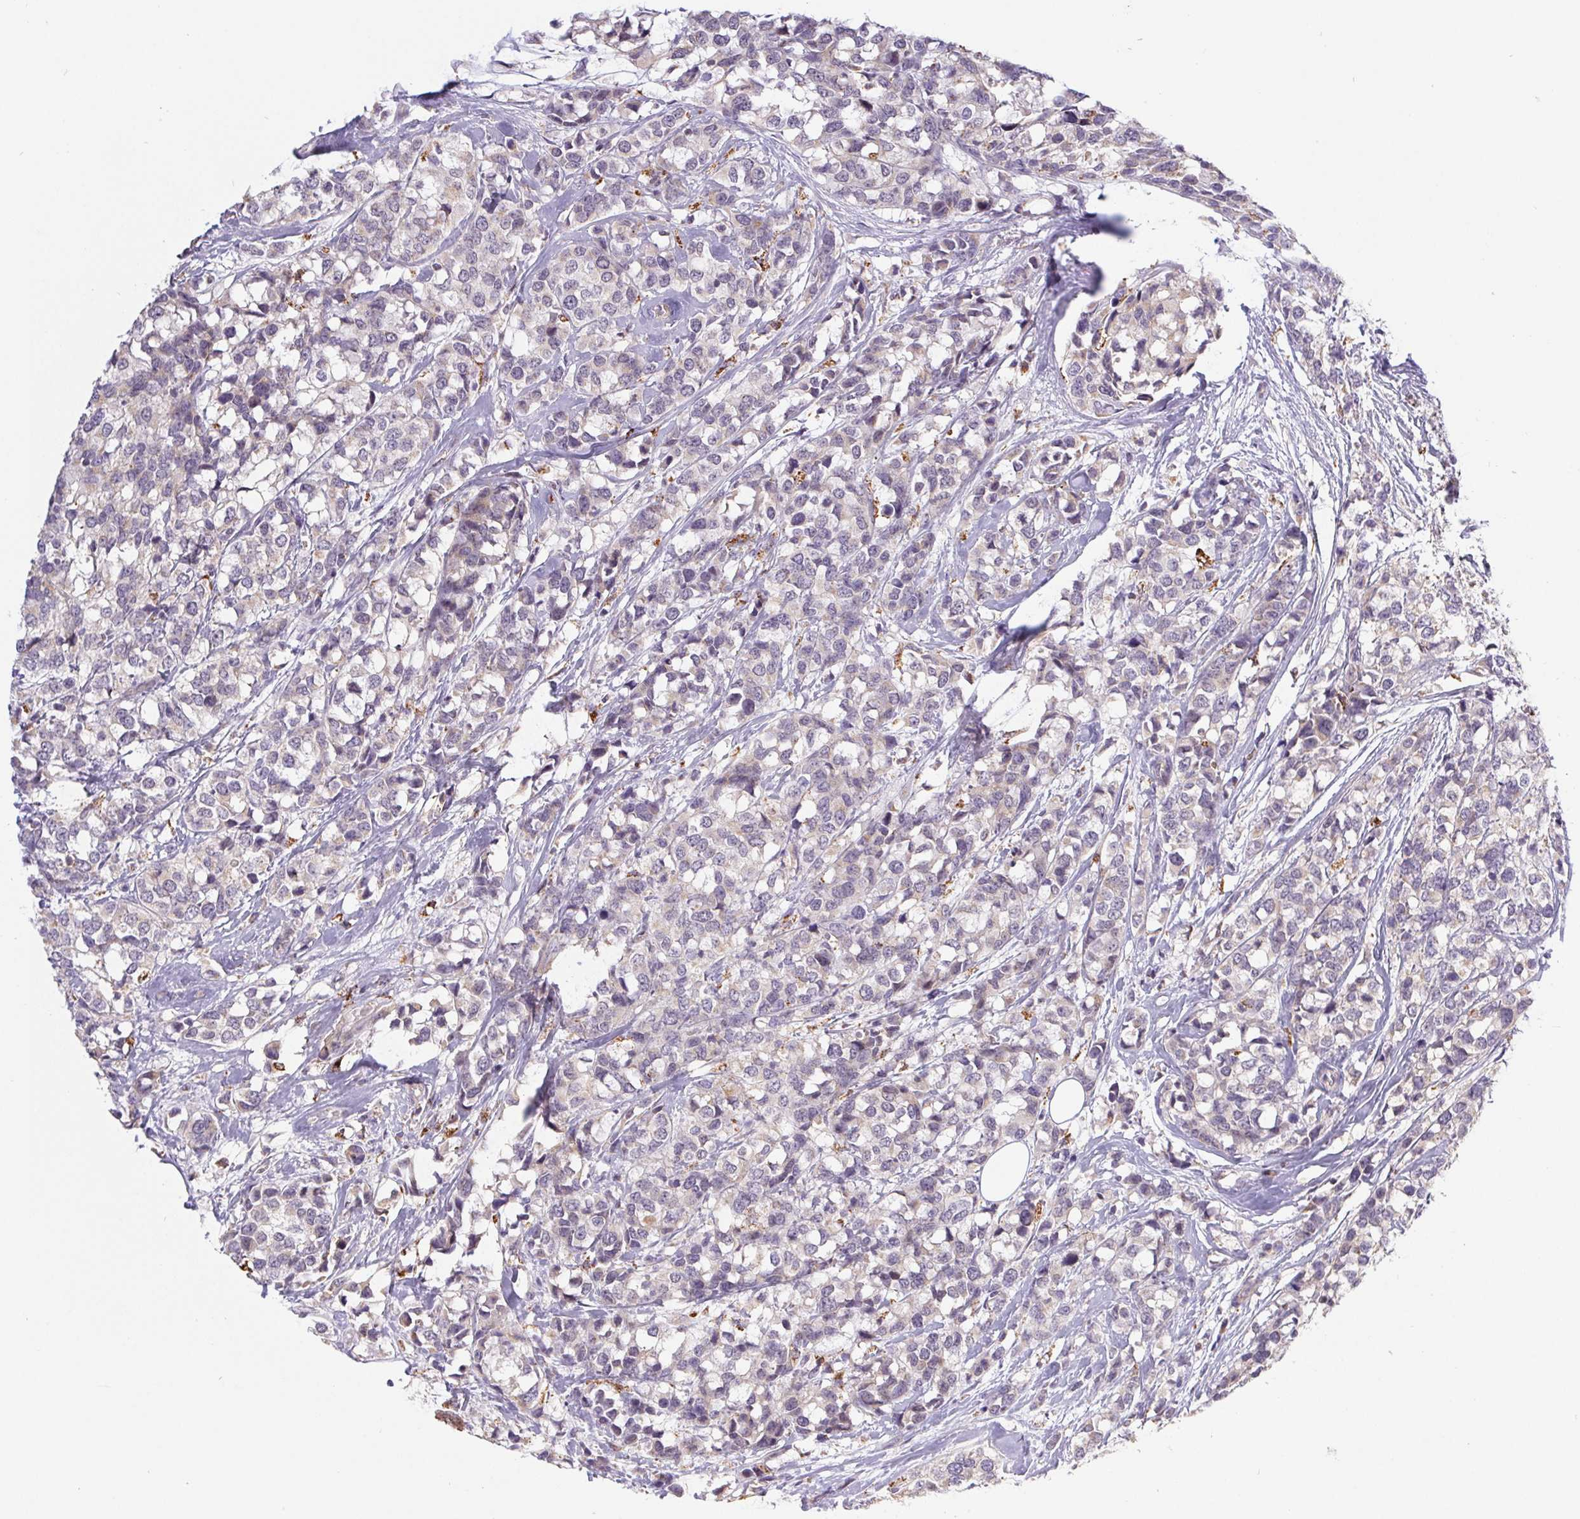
{"staining": {"intensity": "negative", "quantity": "none", "location": "none"}, "tissue": "breast cancer", "cell_type": "Tumor cells", "image_type": "cancer", "snomed": [{"axis": "morphology", "description": "Lobular carcinoma"}, {"axis": "topography", "description": "Breast"}], "caption": "Immunohistochemistry histopathology image of human lobular carcinoma (breast) stained for a protein (brown), which exhibits no positivity in tumor cells. (Stains: DAB (3,3'-diaminobenzidine) immunohistochemistry with hematoxylin counter stain, Microscopy: brightfield microscopy at high magnification).", "gene": "EMC6", "patient": {"sex": "female", "age": 59}}